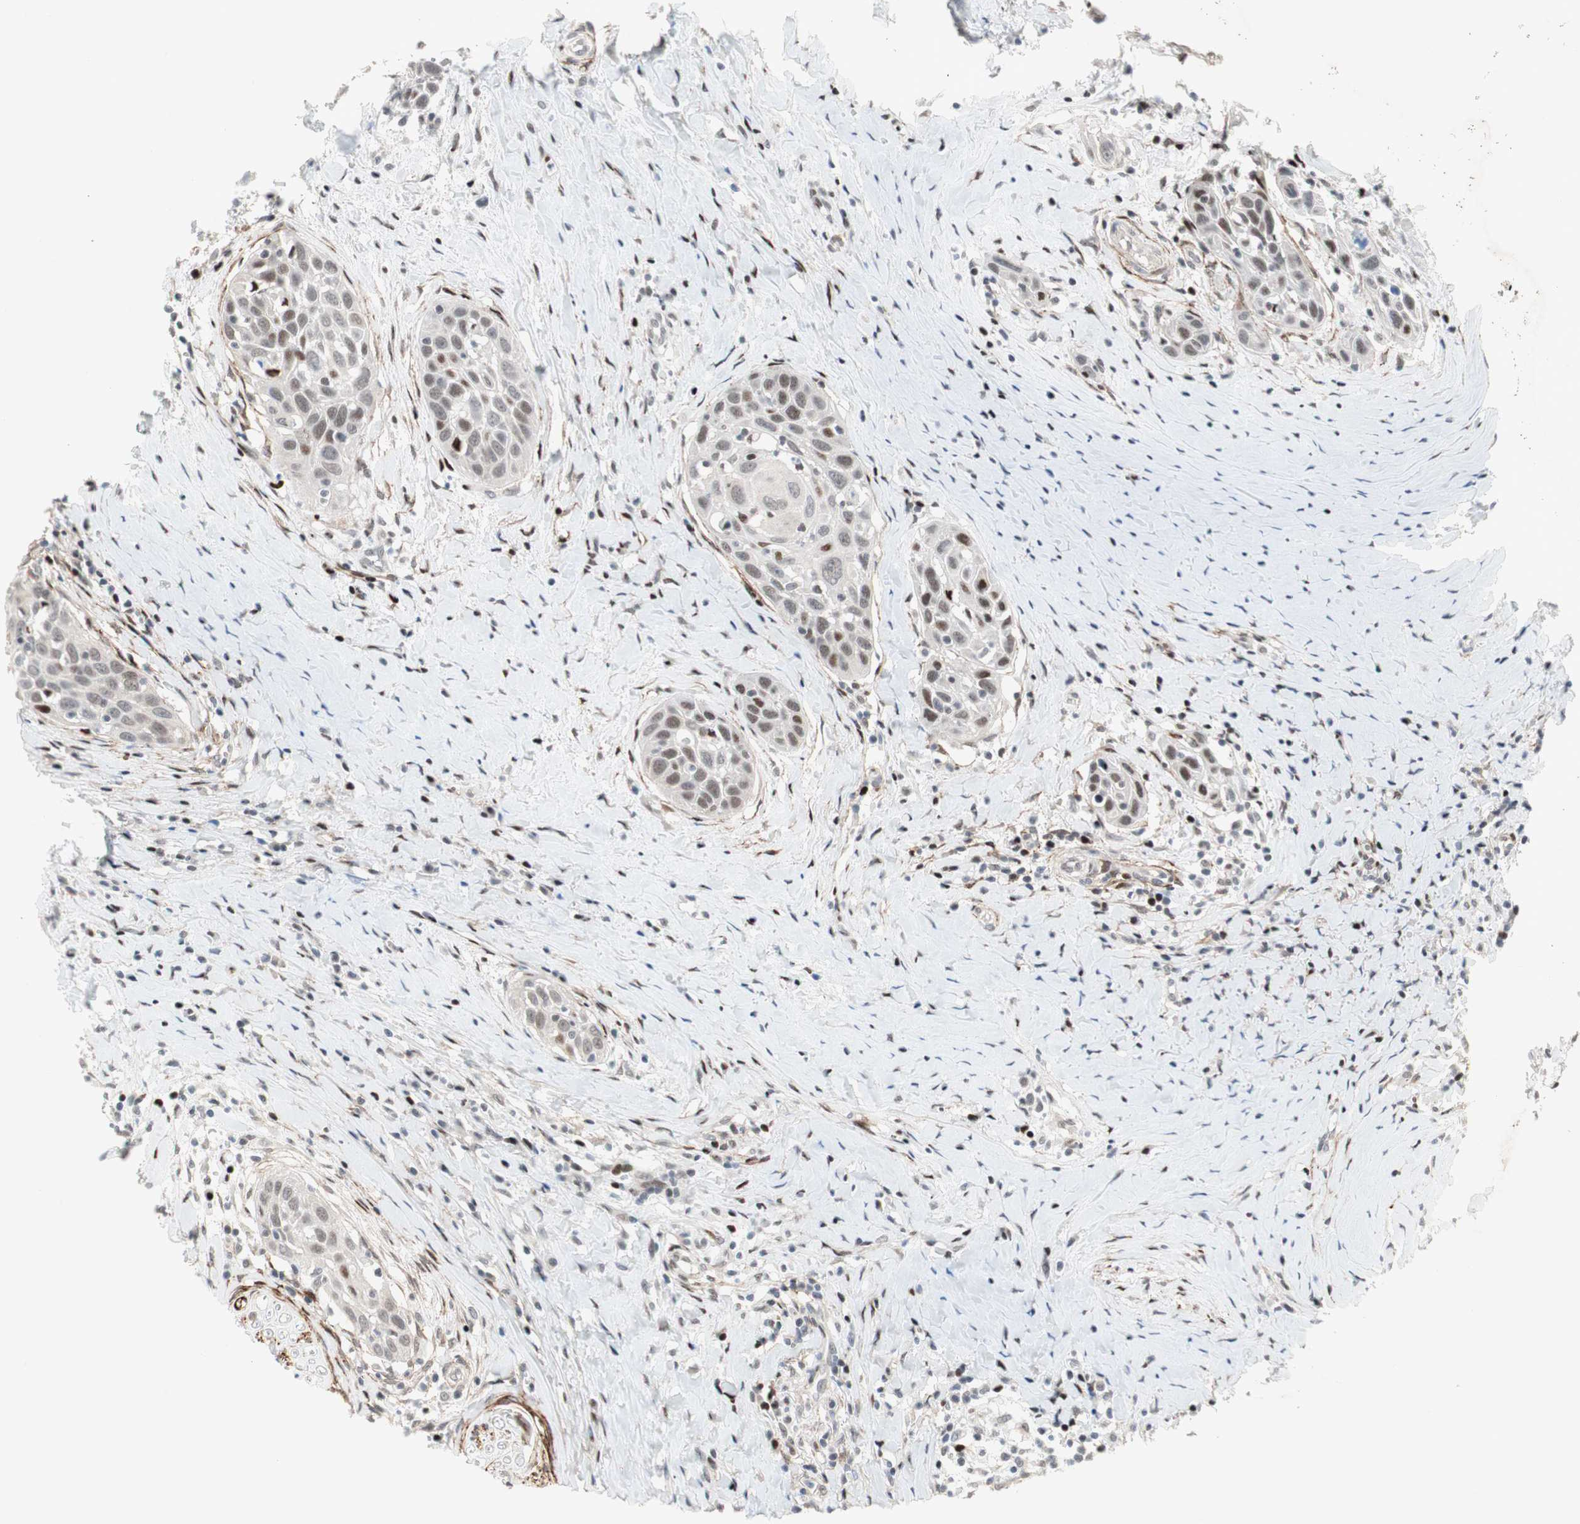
{"staining": {"intensity": "moderate", "quantity": "25%-75%", "location": "nuclear"}, "tissue": "head and neck cancer", "cell_type": "Tumor cells", "image_type": "cancer", "snomed": [{"axis": "morphology", "description": "Normal tissue, NOS"}, {"axis": "morphology", "description": "Squamous cell carcinoma, NOS"}, {"axis": "topography", "description": "Oral tissue"}, {"axis": "topography", "description": "Head-Neck"}], "caption": "Immunohistochemistry of human head and neck squamous cell carcinoma demonstrates medium levels of moderate nuclear positivity in approximately 25%-75% of tumor cells.", "gene": "FBXO44", "patient": {"sex": "female", "age": 50}}